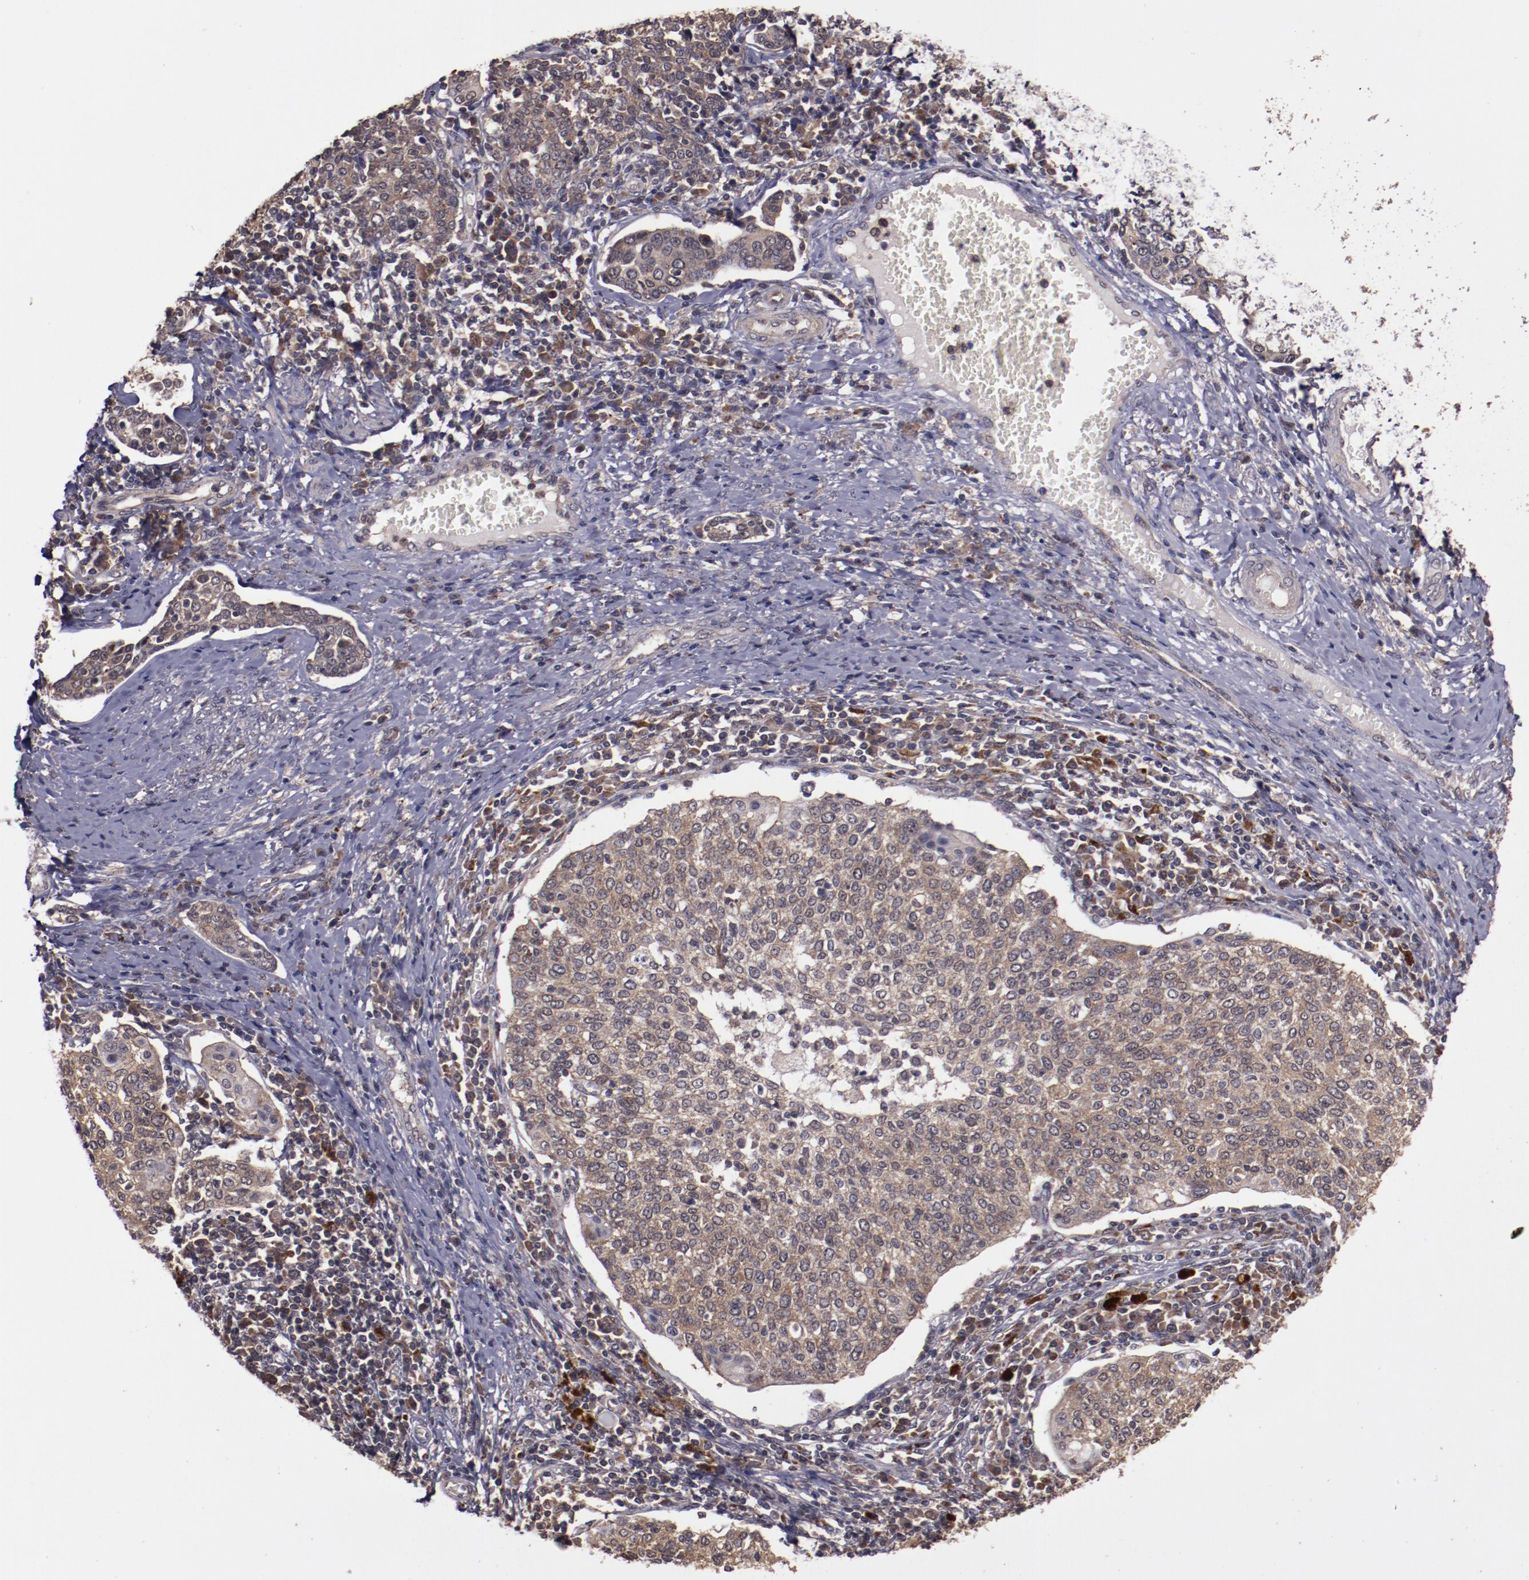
{"staining": {"intensity": "weak", "quantity": ">75%", "location": "cytoplasmic/membranous"}, "tissue": "cervical cancer", "cell_type": "Tumor cells", "image_type": "cancer", "snomed": [{"axis": "morphology", "description": "Squamous cell carcinoma, NOS"}, {"axis": "topography", "description": "Cervix"}], "caption": "An immunohistochemistry (IHC) image of neoplastic tissue is shown. Protein staining in brown highlights weak cytoplasmic/membranous positivity in squamous cell carcinoma (cervical) within tumor cells.", "gene": "FTSJ1", "patient": {"sex": "female", "age": 40}}